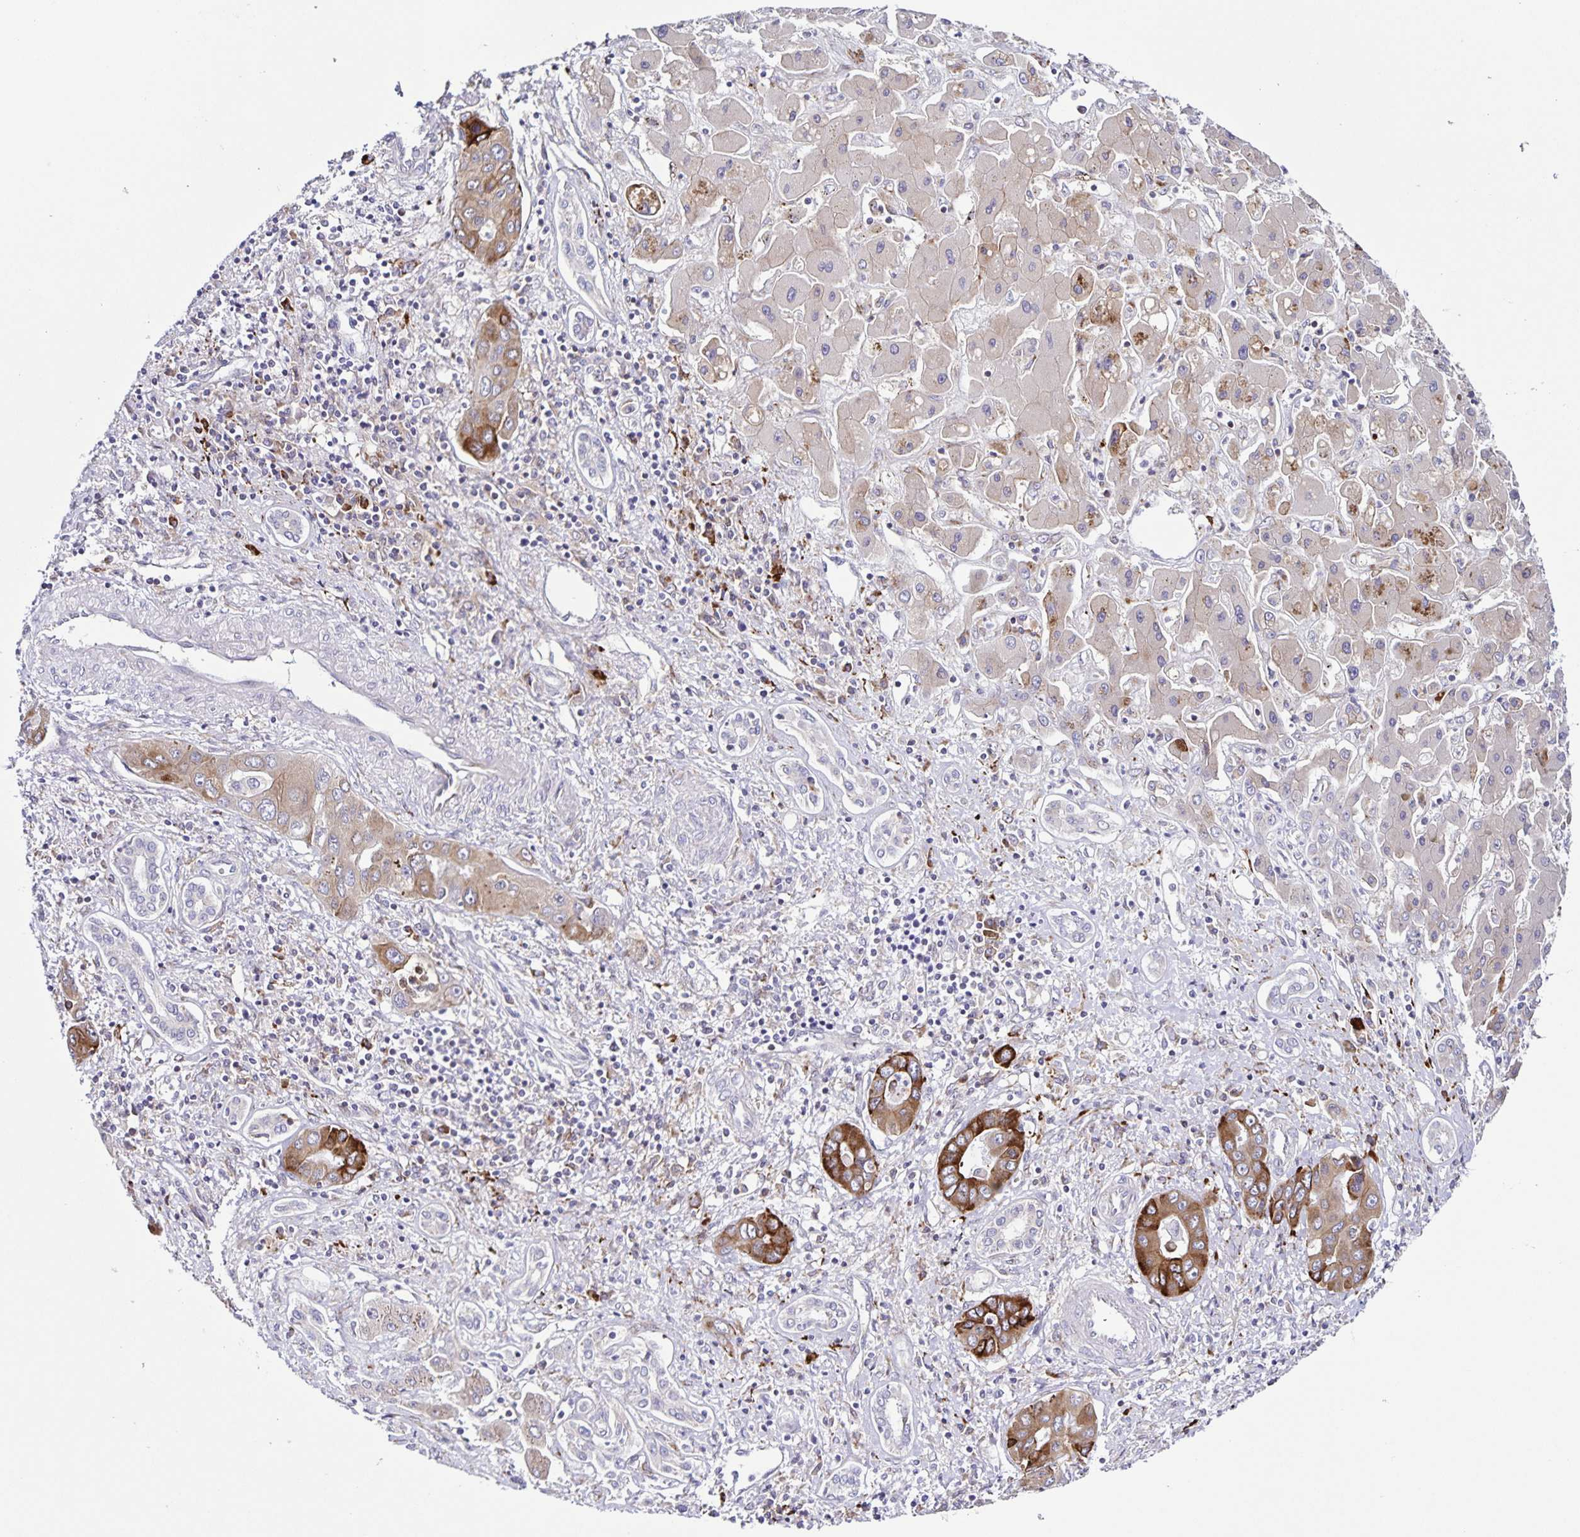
{"staining": {"intensity": "moderate", "quantity": ">75%", "location": "cytoplasmic/membranous"}, "tissue": "liver cancer", "cell_type": "Tumor cells", "image_type": "cancer", "snomed": [{"axis": "morphology", "description": "Cholangiocarcinoma"}, {"axis": "topography", "description": "Liver"}], "caption": "An image of liver cancer stained for a protein reveals moderate cytoplasmic/membranous brown staining in tumor cells. (DAB (3,3'-diaminobenzidine) IHC with brightfield microscopy, high magnification).", "gene": "OSBPL5", "patient": {"sex": "male", "age": 67}}